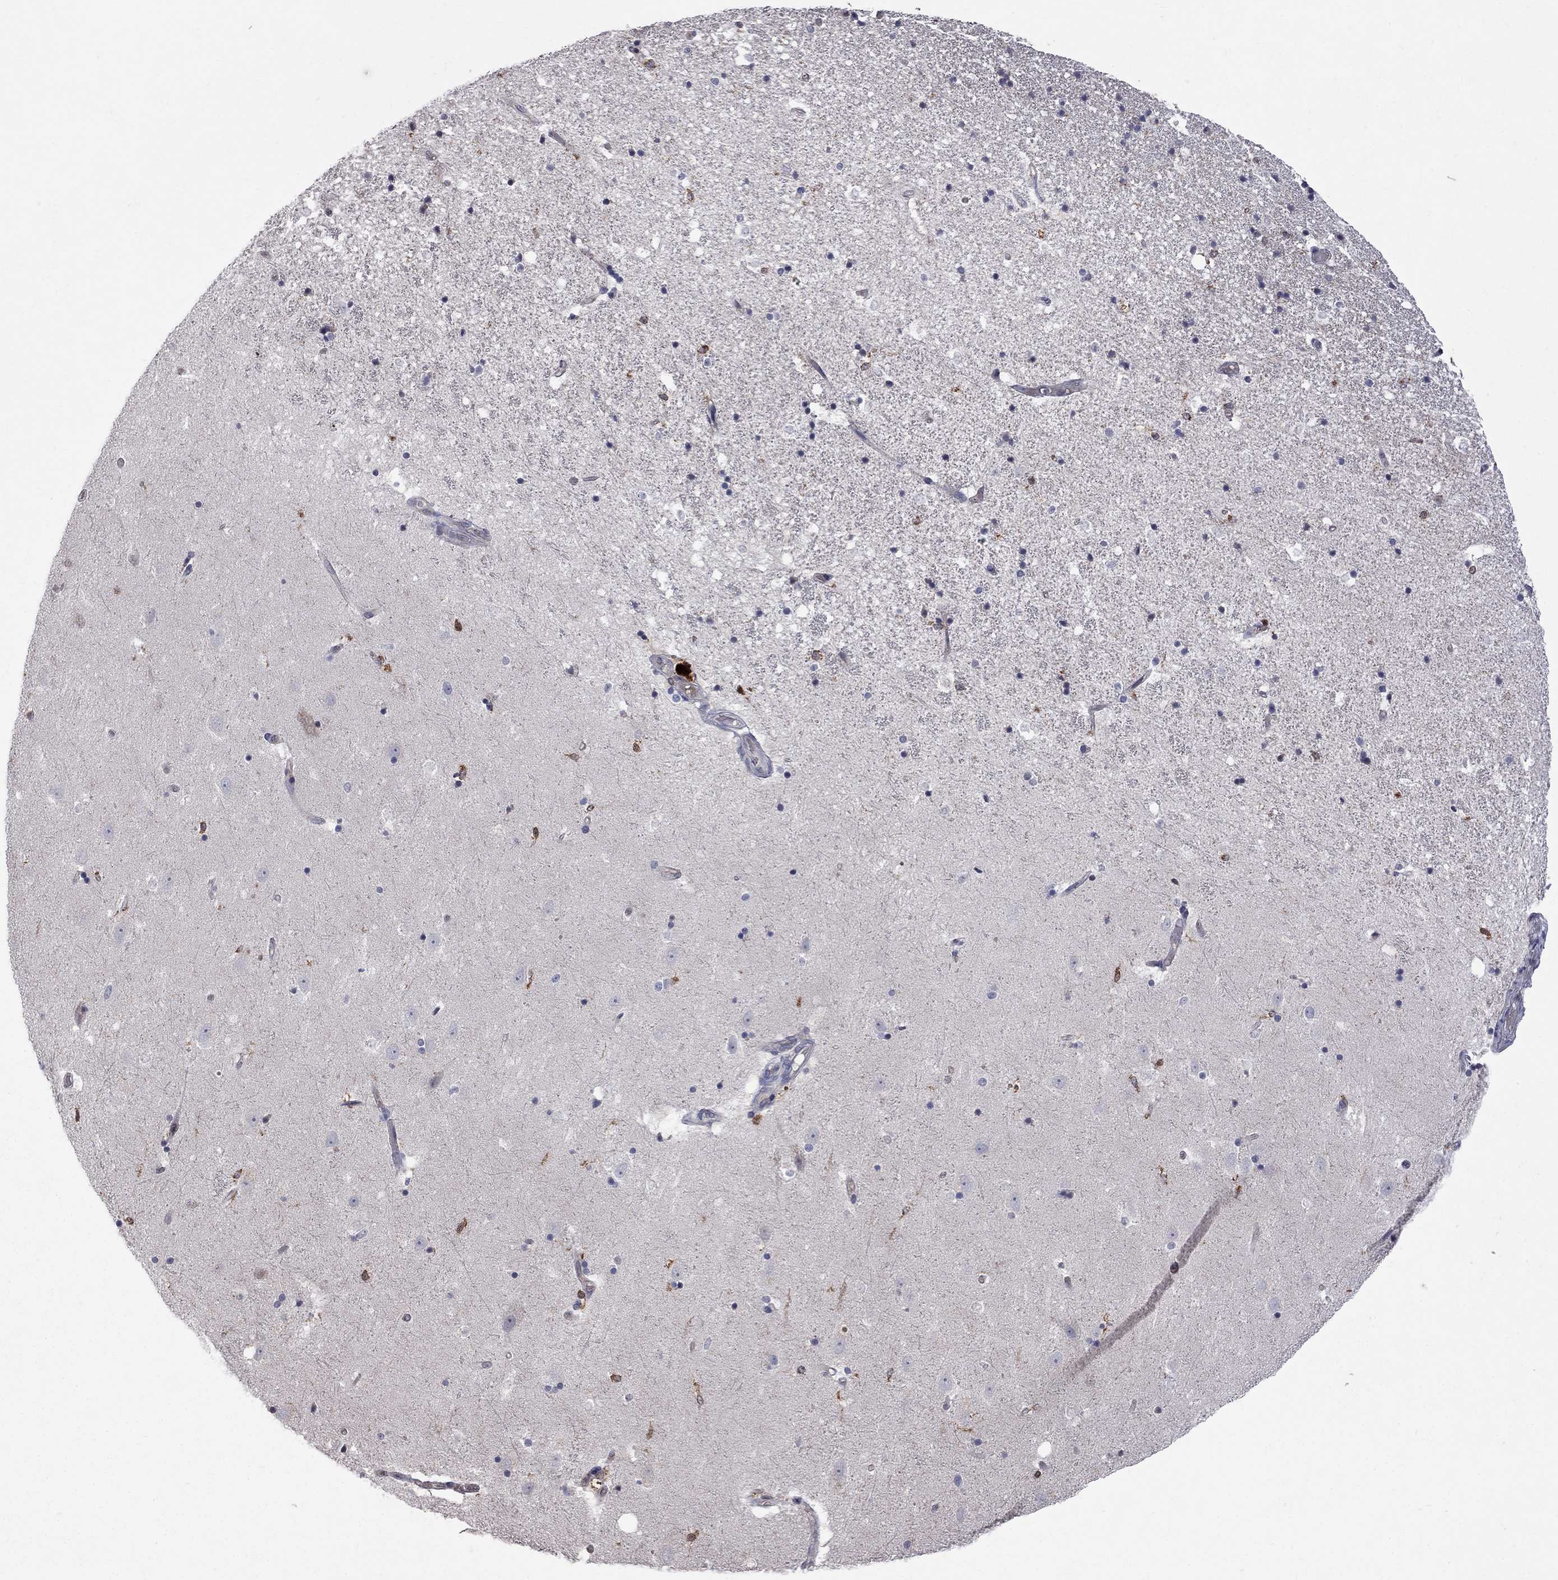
{"staining": {"intensity": "moderate", "quantity": "<25%", "location": "cytoplasmic/membranous"}, "tissue": "hippocampus", "cell_type": "Glial cells", "image_type": "normal", "snomed": [{"axis": "morphology", "description": "Normal tissue, NOS"}, {"axis": "topography", "description": "Hippocampus"}], "caption": "A low amount of moderate cytoplasmic/membranous expression is identified in about <25% of glial cells in unremarkable hippocampus. The protein of interest is shown in brown color, while the nuclei are stained blue.", "gene": "ABI3", "patient": {"sex": "male", "age": 49}}